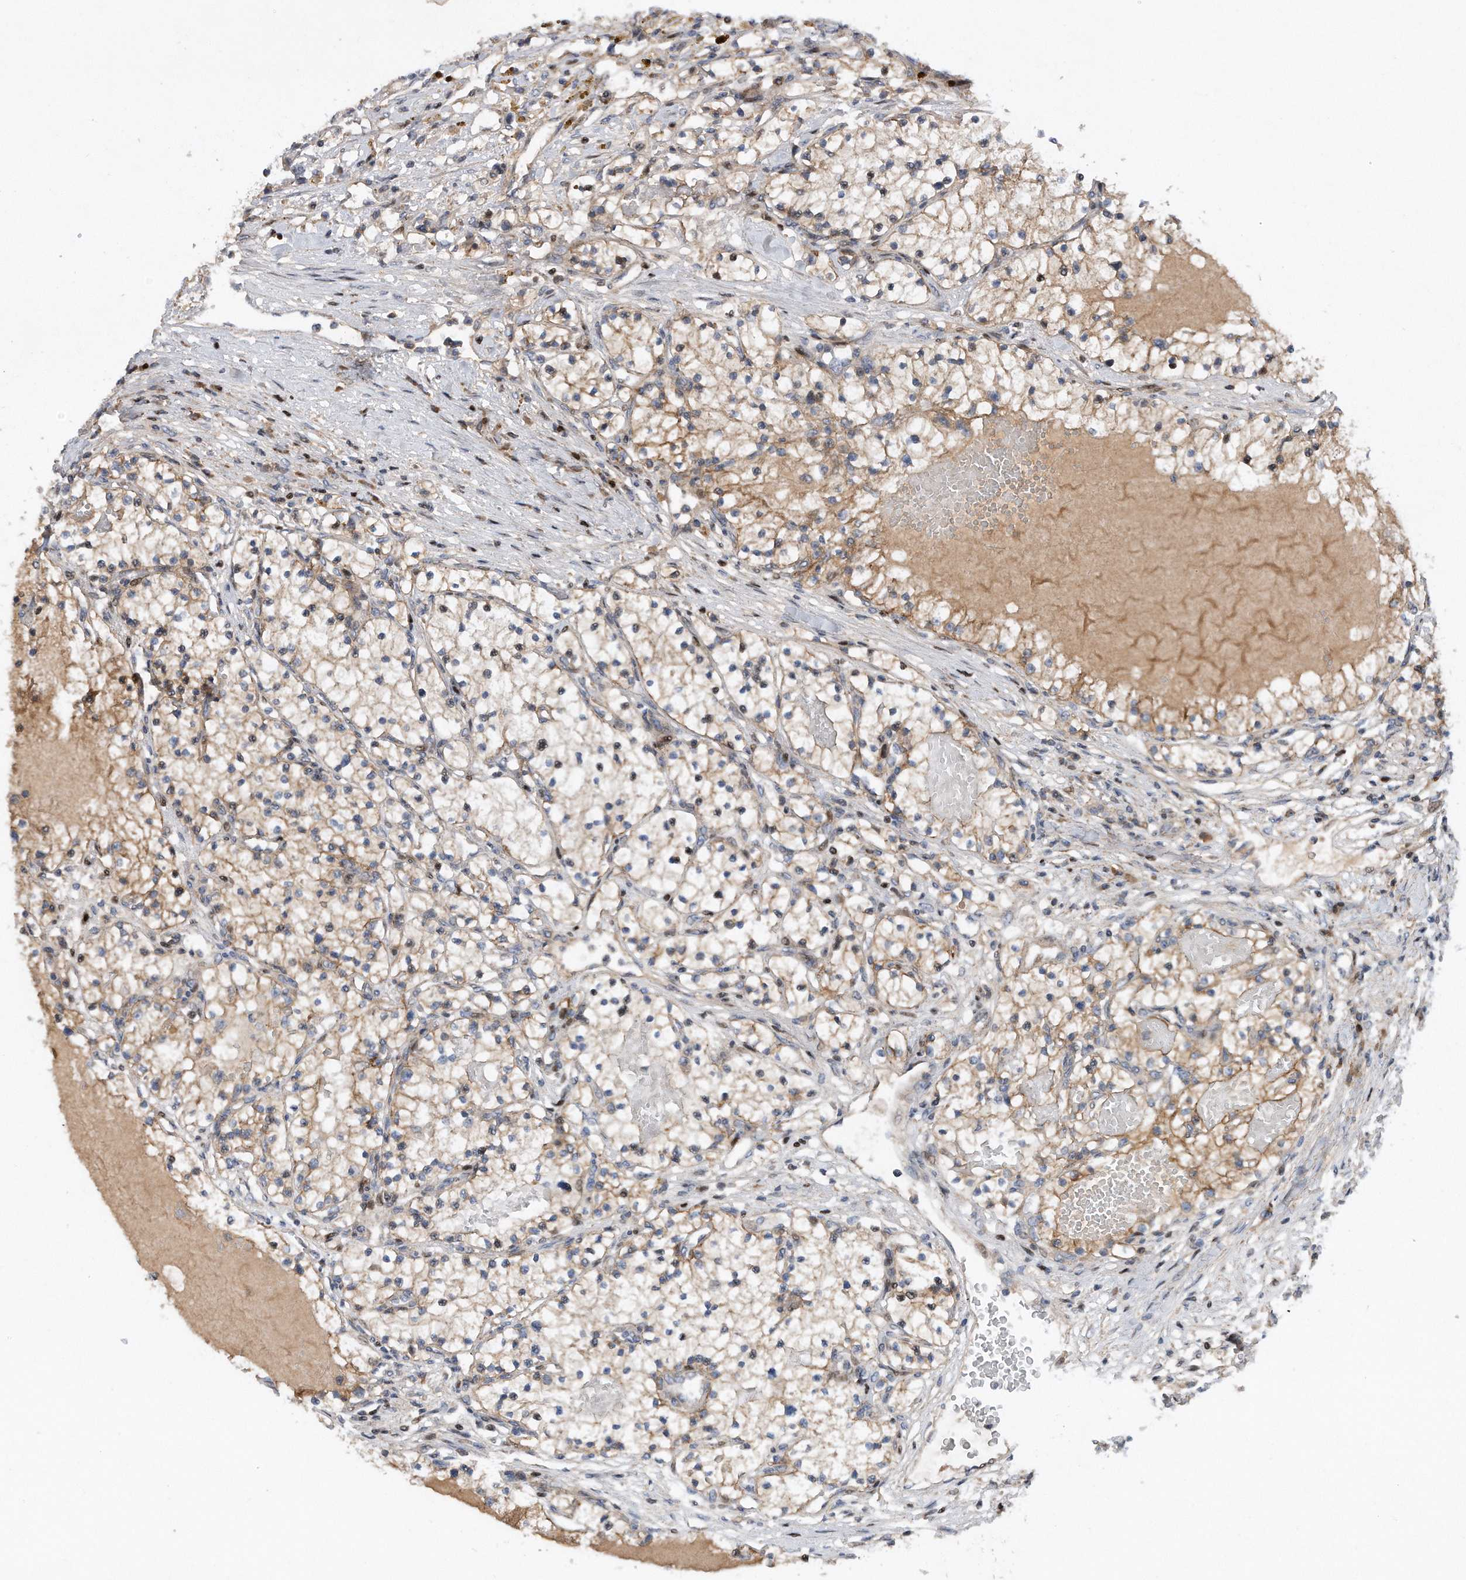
{"staining": {"intensity": "weak", "quantity": "<25%", "location": "cytoplasmic/membranous,nuclear"}, "tissue": "renal cancer", "cell_type": "Tumor cells", "image_type": "cancer", "snomed": [{"axis": "morphology", "description": "Normal tissue, NOS"}, {"axis": "morphology", "description": "Adenocarcinoma, NOS"}, {"axis": "topography", "description": "Kidney"}], "caption": "This is a image of immunohistochemistry (IHC) staining of renal cancer, which shows no expression in tumor cells.", "gene": "CDH12", "patient": {"sex": "male", "age": 68}}